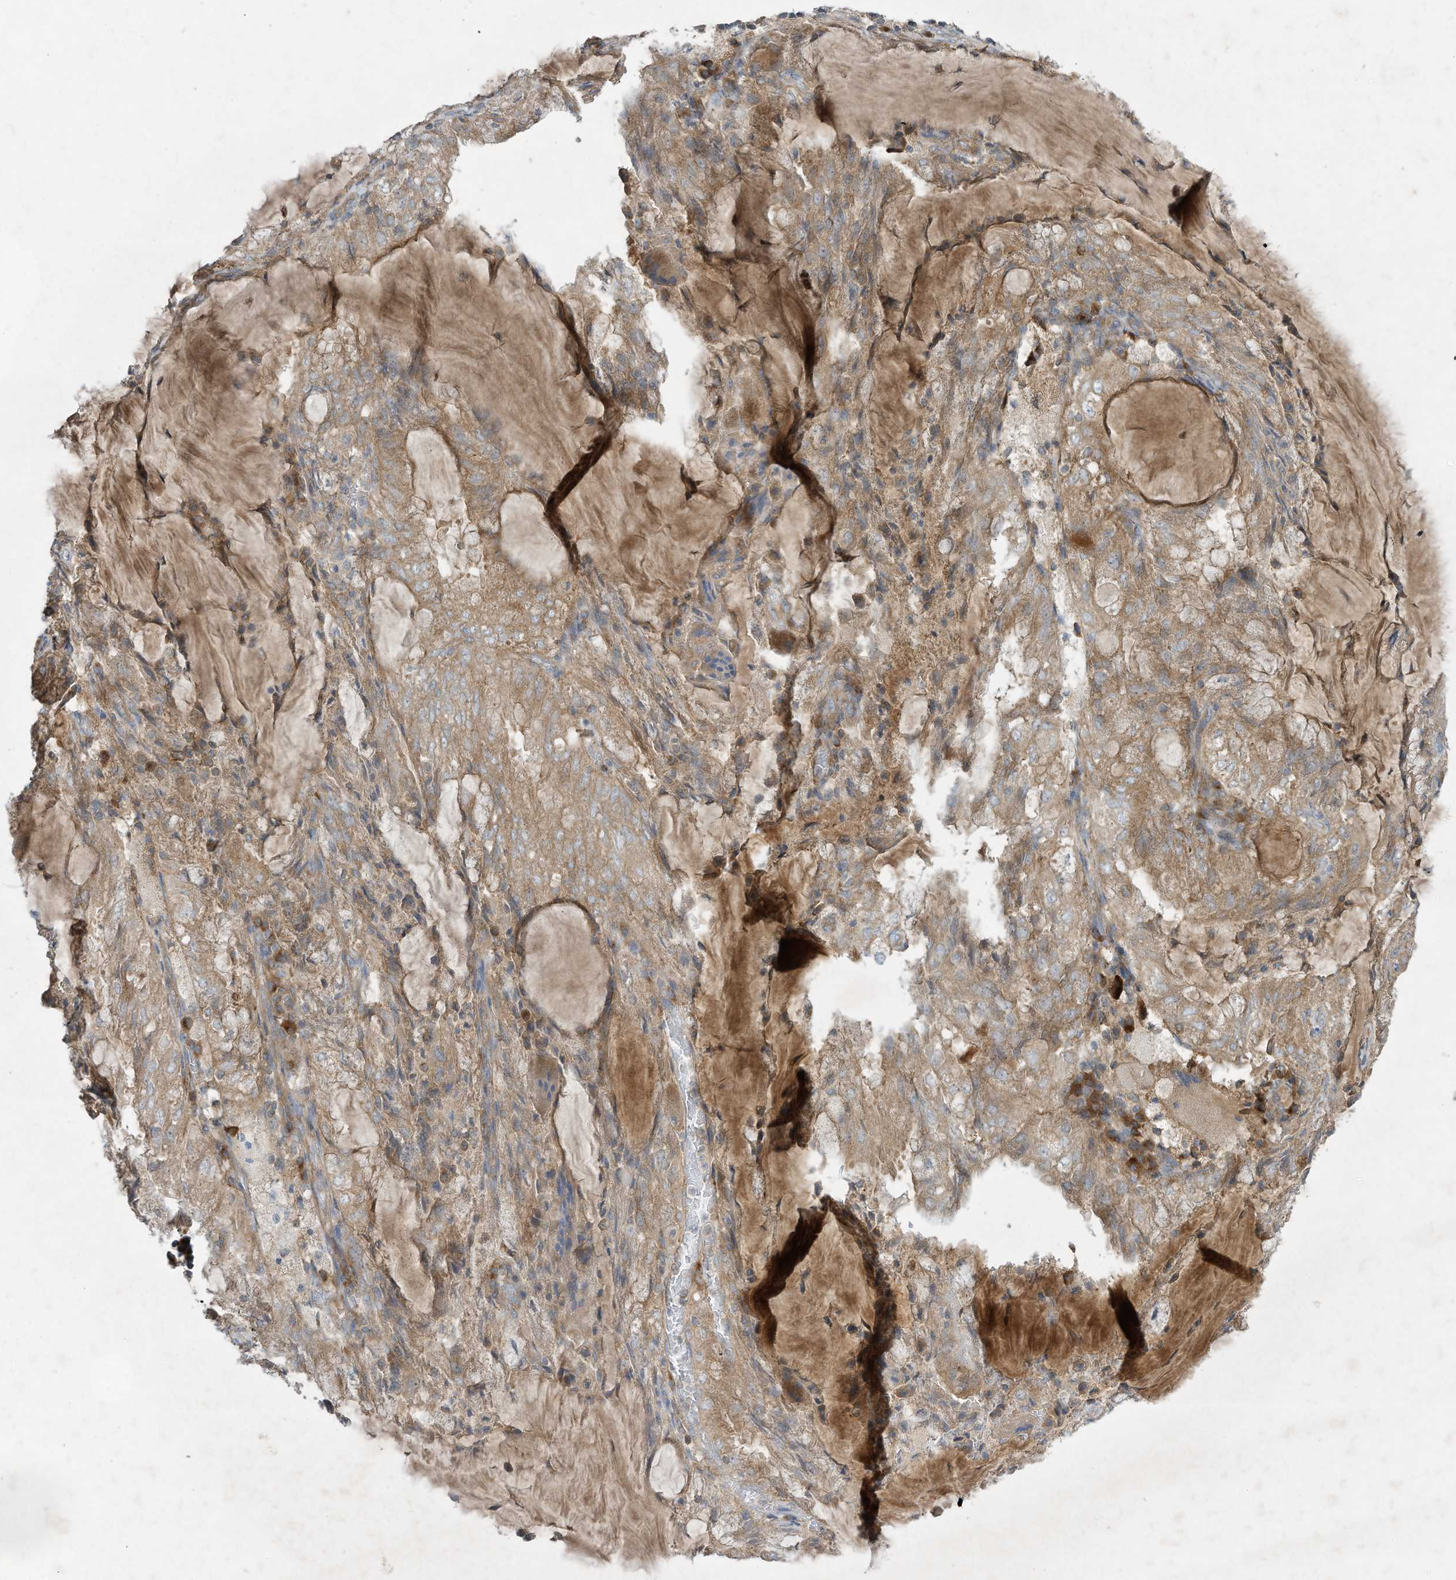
{"staining": {"intensity": "moderate", "quantity": ">75%", "location": "cytoplasmic/membranous"}, "tissue": "endometrial cancer", "cell_type": "Tumor cells", "image_type": "cancer", "snomed": [{"axis": "morphology", "description": "Adenocarcinoma, NOS"}, {"axis": "topography", "description": "Endometrium"}], "caption": "A histopathology image showing moderate cytoplasmic/membranous positivity in about >75% of tumor cells in endometrial adenocarcinoma, as visualized by brown immunohistochemical staining.", "gene": "SYNJ2", "patient": {"sex": "female", "age": 81}}